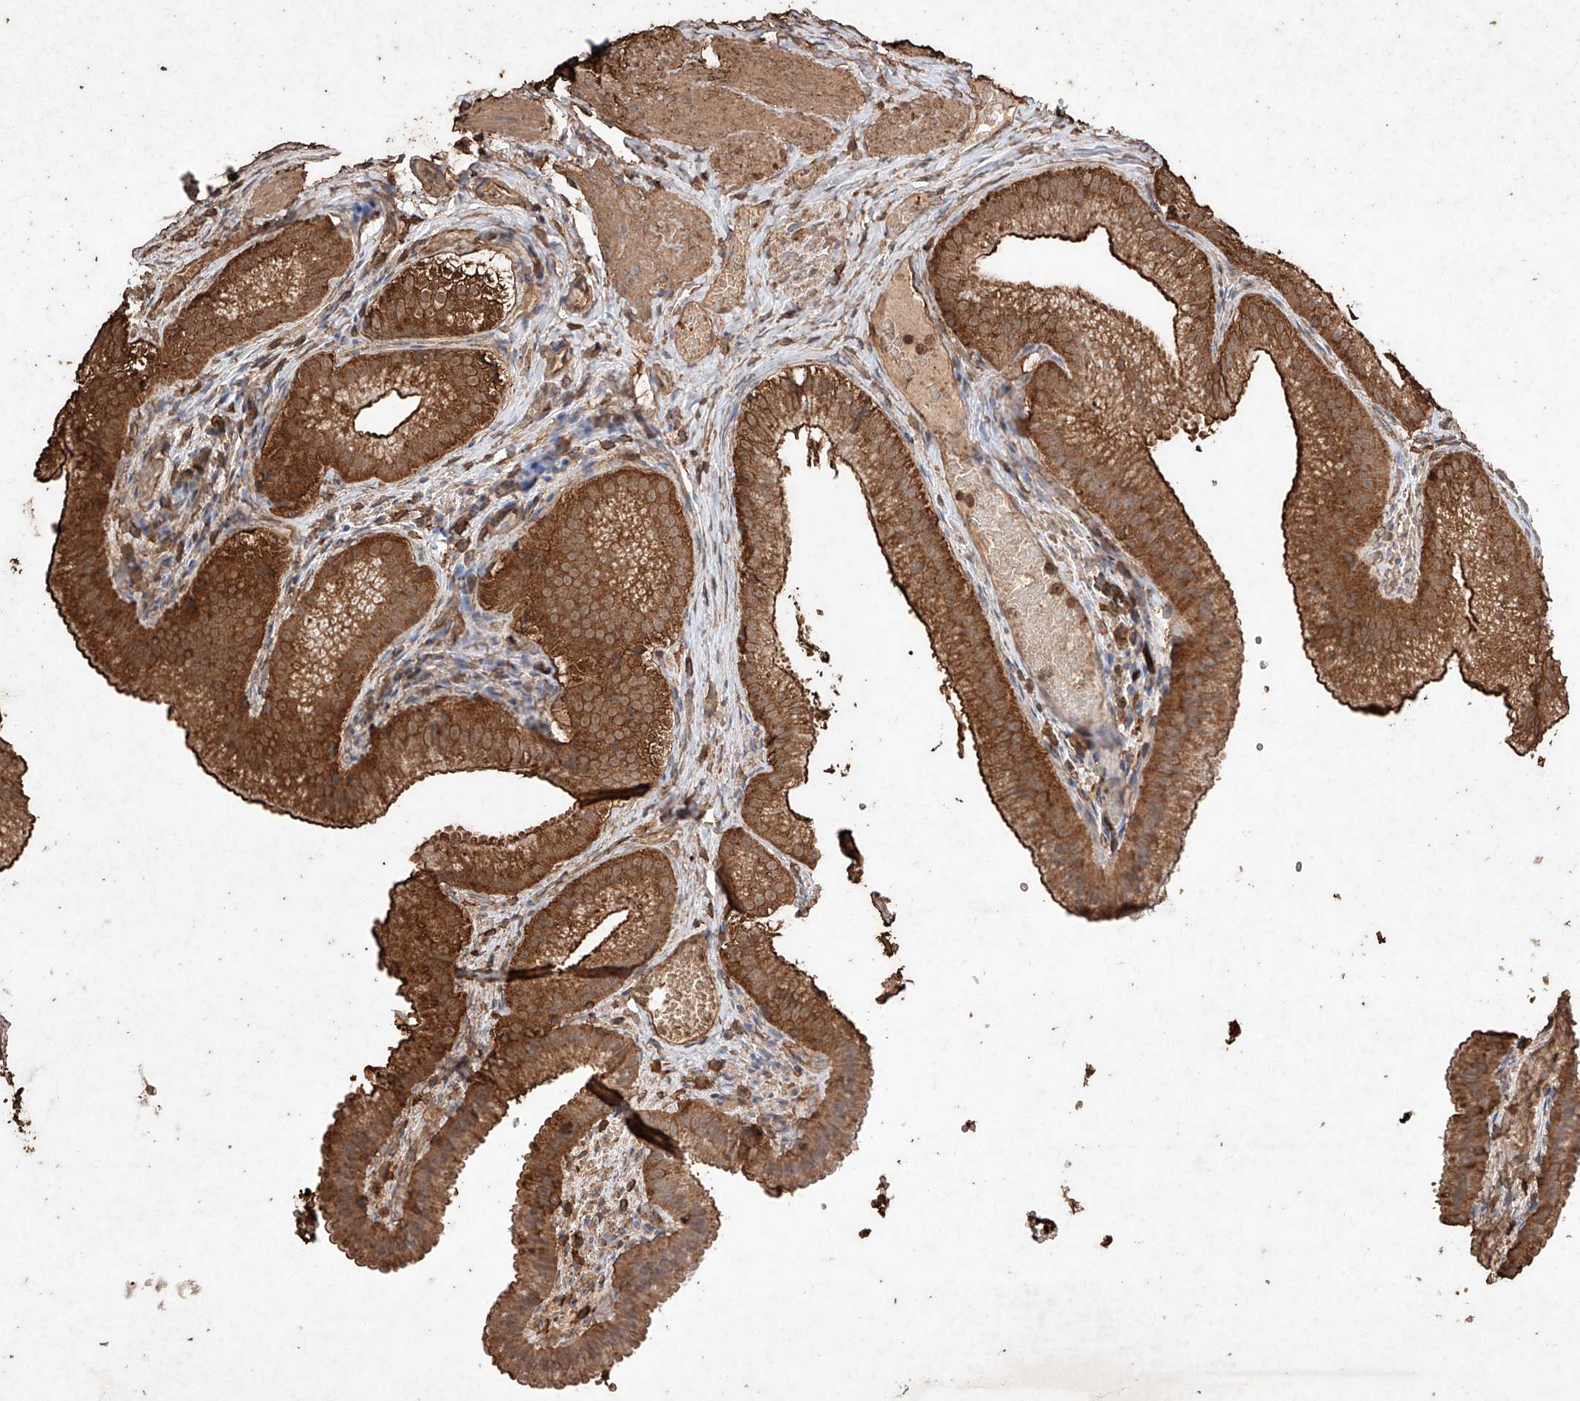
{"staining": {"intensity": "strong", "quantity": ">75%", "location": "cytoplasmic/membranous"}, "tissue": "gallbladder", "cell_type": "Glandular cells", "image_type": "normal", "snomed": [{"axis": "morphology", "description": "Normal tissue, NOS"}, {"axis": "topography", "description": "Gallbladder"}], "caption": "An image showing strong cytoplasmic/membranous expression in about >75% of glandular cells in unremarkable gallbladder, as visualized by brown immunohistochemical staining.", "gene": "M6PR", "patient": {"sex": "female", "age": 30}}